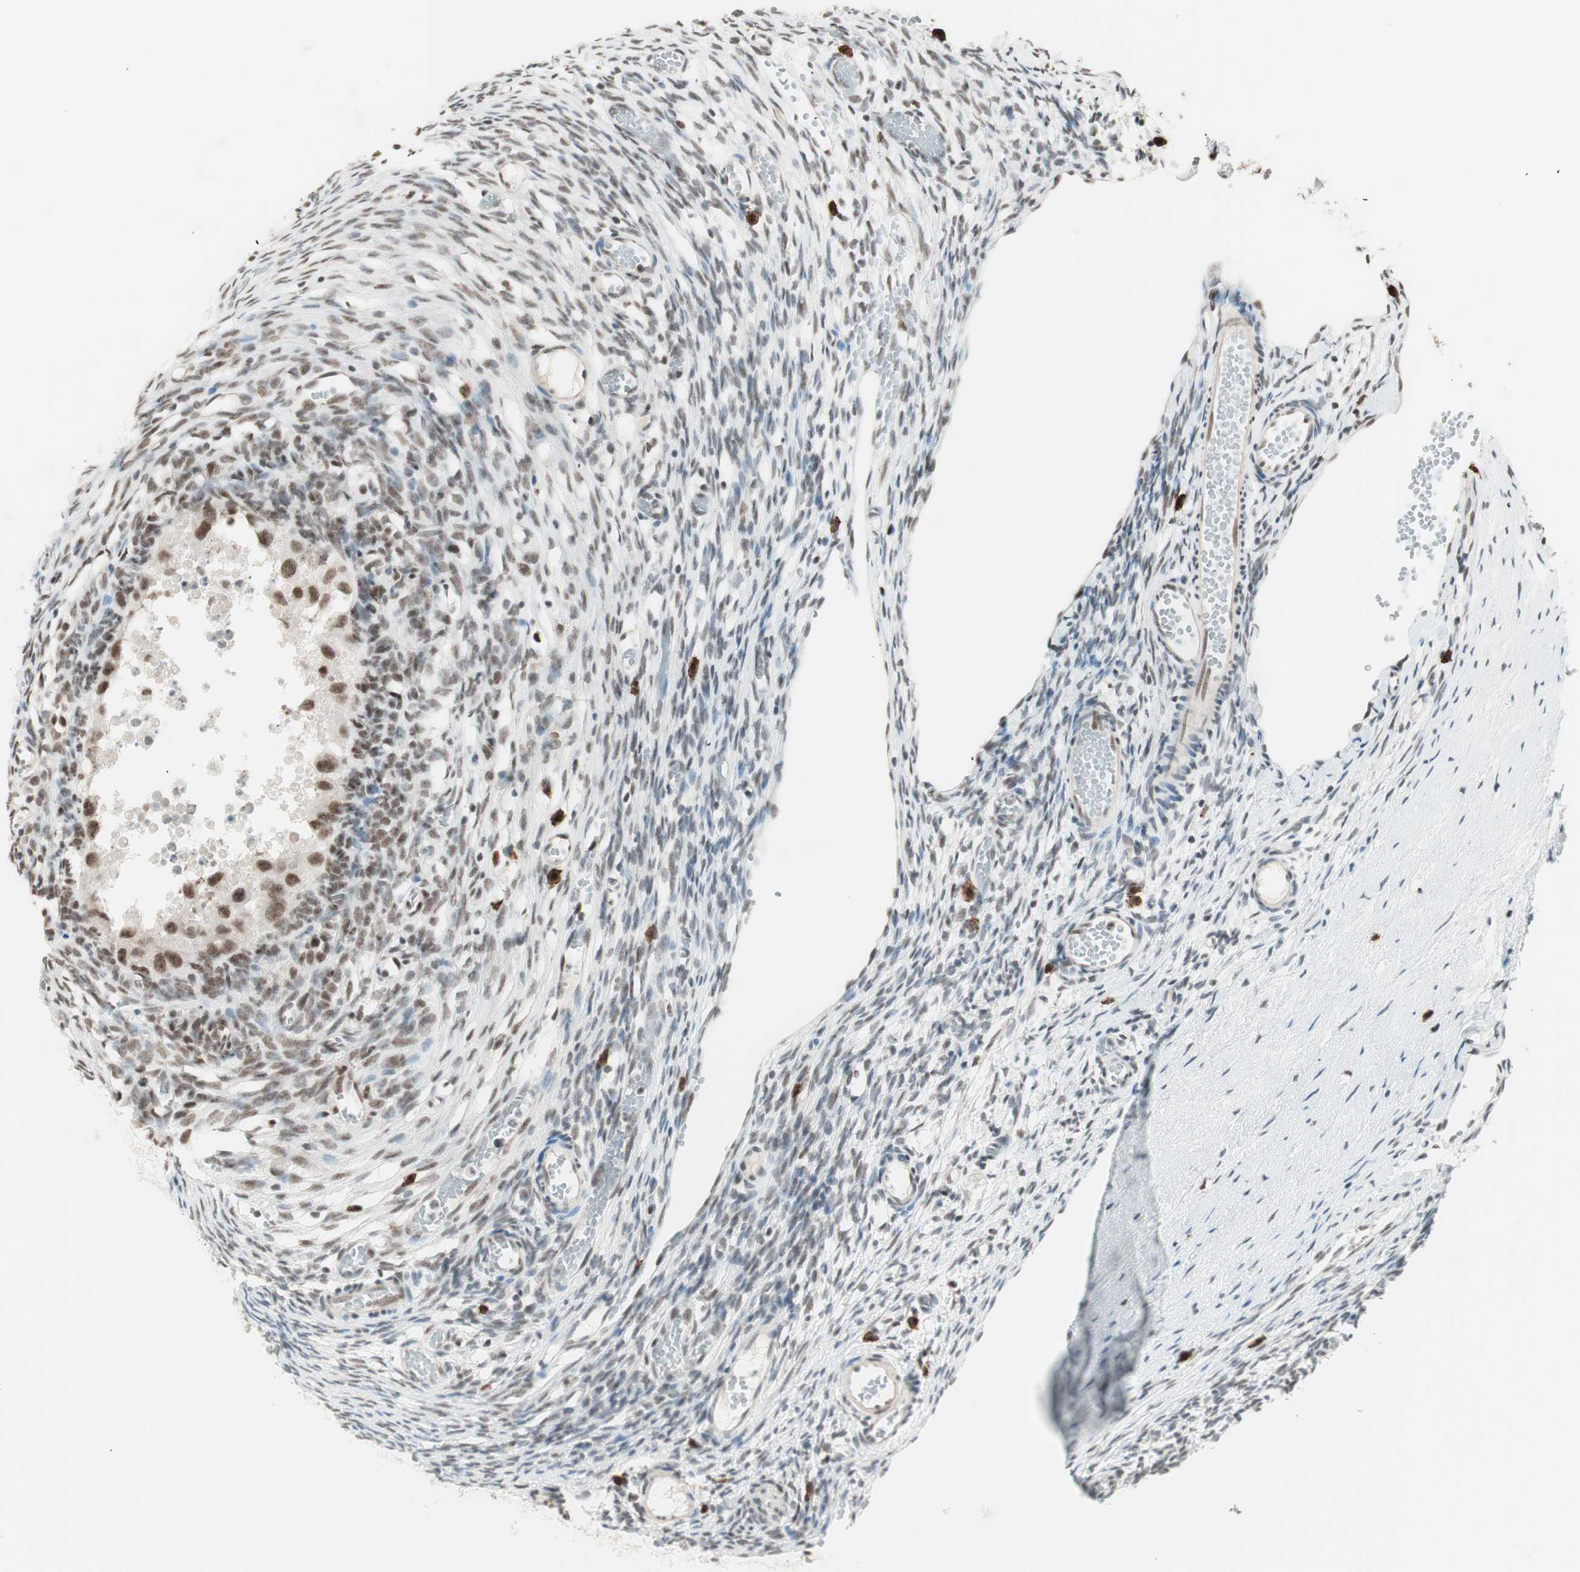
{"staining": {"intensity": "moderate", "quantity": ">75%", "location": "nuclear"}, "tissue": "ovary", "cell_type": "Follicle cells", "image_type": "normal", "snomed": [{"axis": "morphology", "description": "Normal tissue, NOS"}, {"axis": "topography", "description": "Ovary"}], "caption": "Moderate nuclear positivity for a protein is identified in about >75% of follicle cells of unremarkable ovary using immunohistochemistry.", "gene": "SMARCE1", "patient": {"sex": "female", "age": 35}}